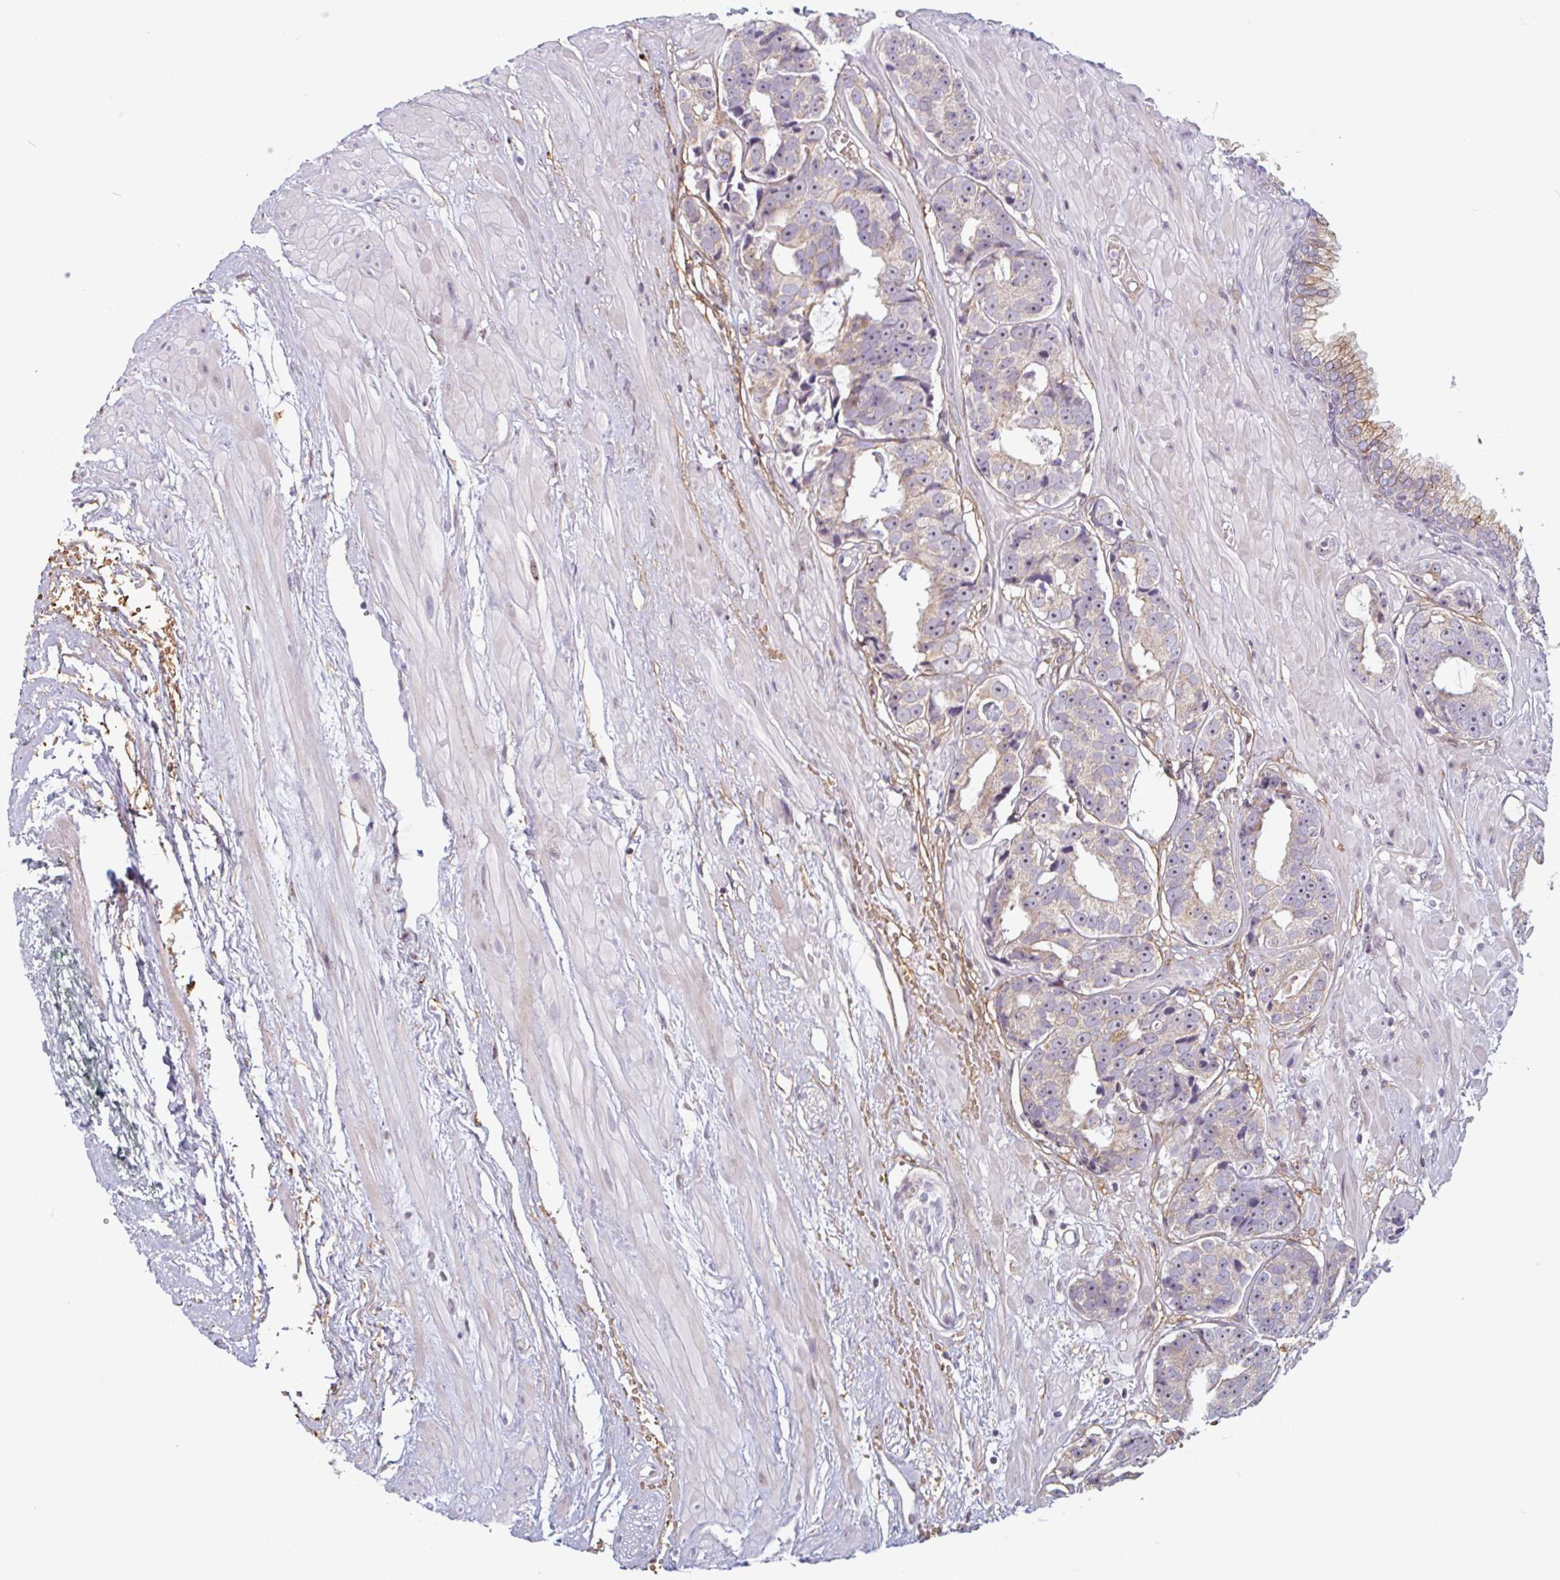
{"staining": {"intensity": "weak", "quantity": "<25%", "location": "cytoplasmic/membranous"}, "tissue": "prostate cancer", "cell_type": "Tumor cells", "image_type": "cancer", "snomed": [{"axis": "morphology", "description": "Adenocarcinoma, High grade"}, {"axis": "topography", "description": "Prostate"}], "caption": "High power microscopy photomicrograph of an immunohistochemistry image of prostate cancer, revealing no significant positivity in tumor cells.", "gene": "TMEM119", "patient": {"sex": "male", "age": 71}}